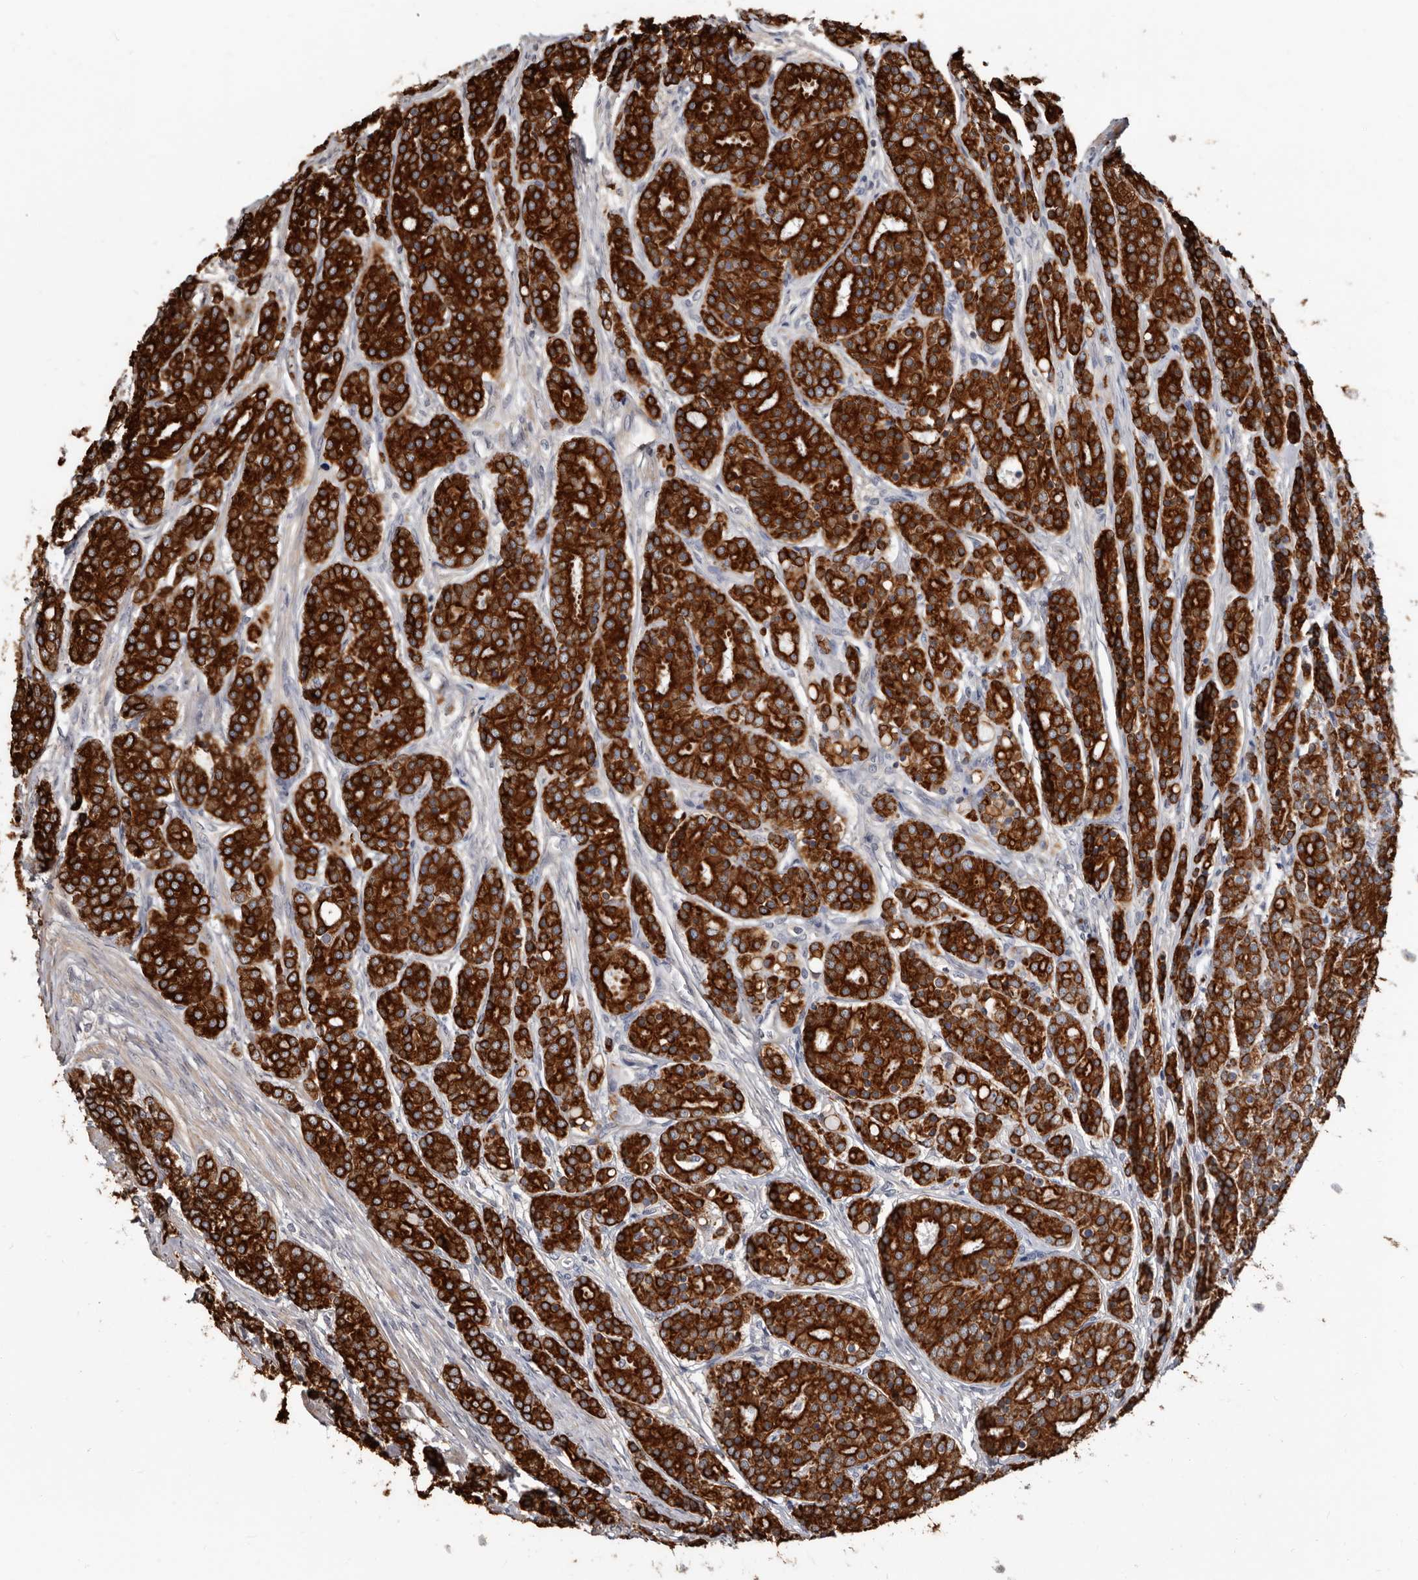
{"staining": {"intensity": "strong", "quantity": ">75%", "location": "cytoplasmic/membranous"}, "tissue": "prostate cancer", "cell_type": "Tumor cells", "image_type": "cancer", "snomed": [{"axis": "morphology", "description": "Adenocarcinoma, High grade"}, {"axis": "topography", "description": "Prostate"}], "caption": "Immunohistochemical staining of human high-grade adenocarcinoma (prostate) demonstrates strong cytoplasmic/membranous protein expression in about >75% of tumor cells. The protein of interest is shown in brown color, while the nuclei are stained blue.", "gene": "MRPL18", "patient": {"sex": "male", "age": 62}}